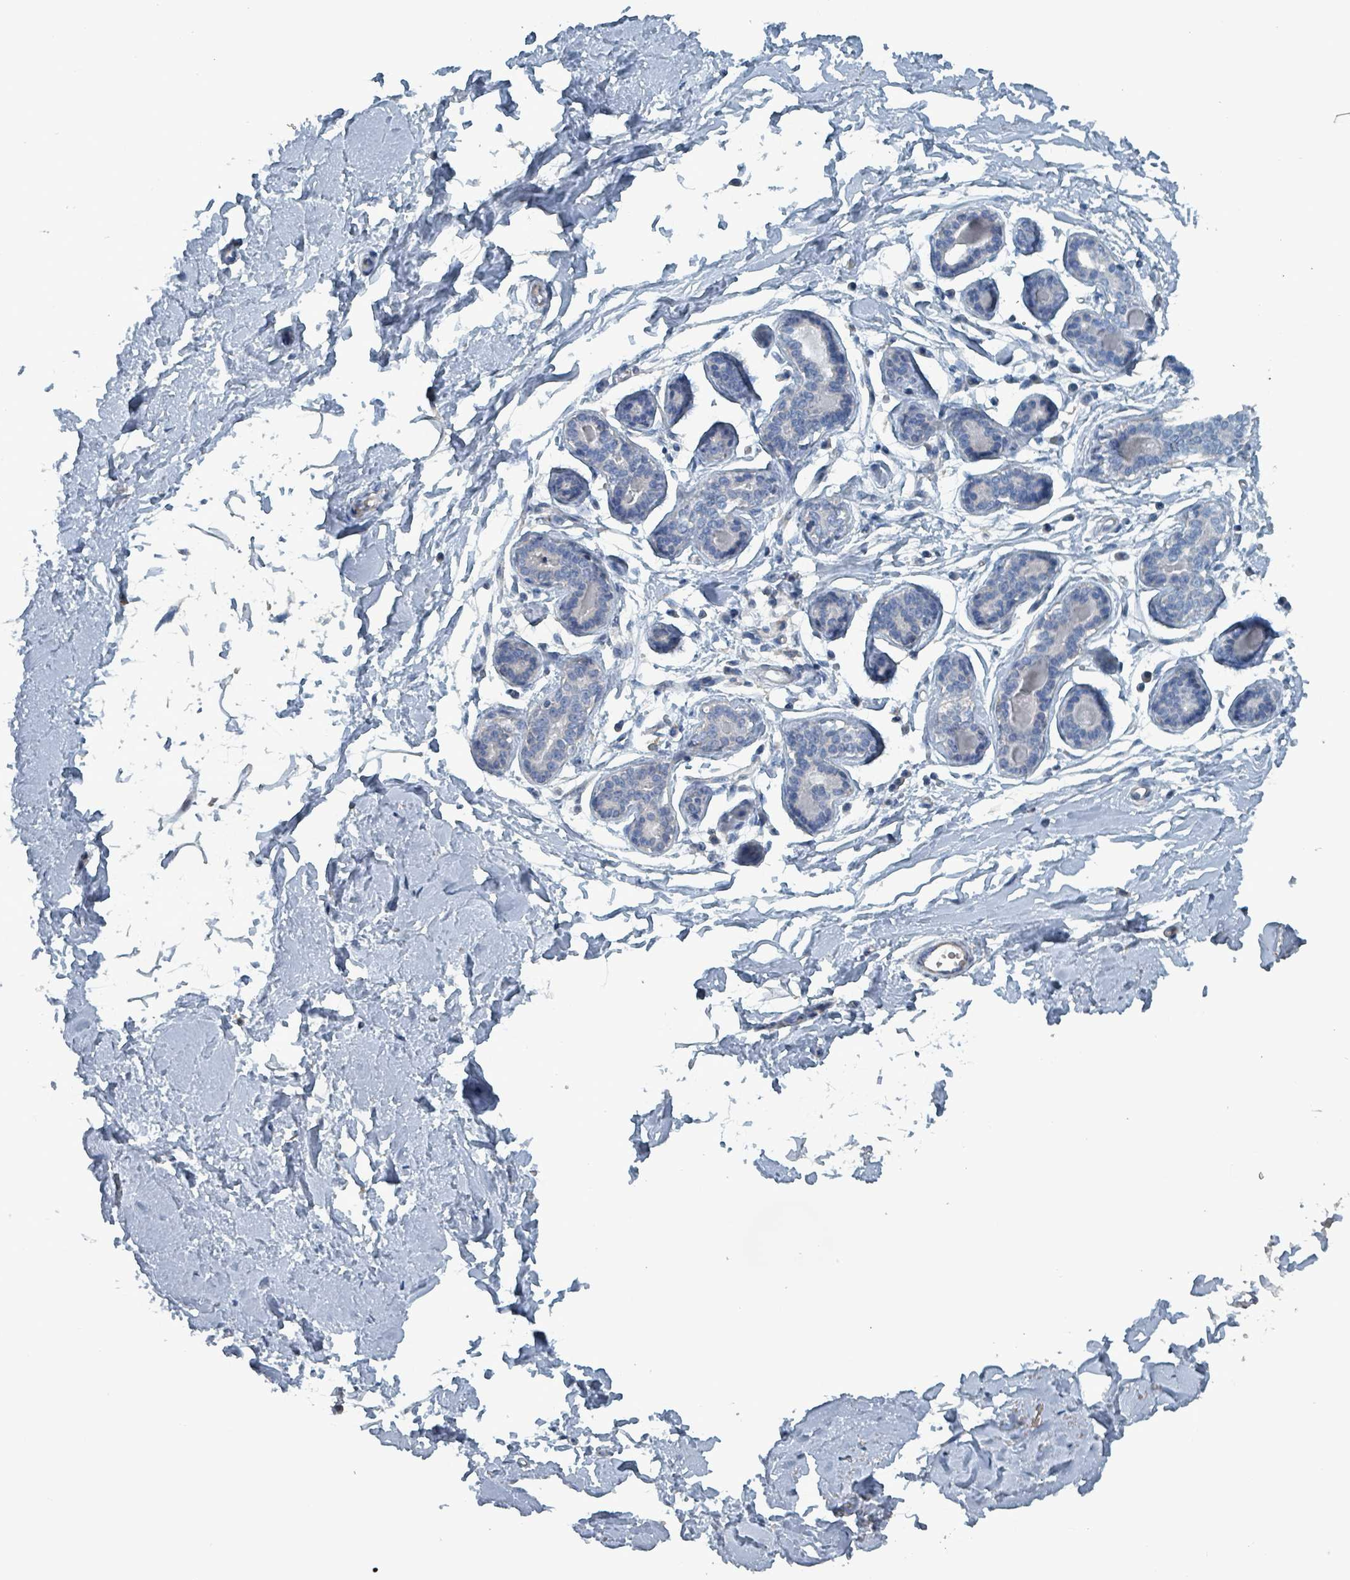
{"staining": {"intensity": "negative", "quantity": "none", "location": "none"}, "tissue": "breast", "cell_type": "Adipocytes", "image_type": "normal", "snomed": [{"axis": "morphology", "description": "Normal tissue, NOS"}, {"axis": "topography", "description": "Breast"}], "caption": "Immunohistochemistry micrograph of normal breast: human breast stained with DAB (3,3'-diaminobenzidine) reveals no significant protein staining in adipocytes.", "gene": "TAAR5", "patient": {"sex": "female", "age": 23}}